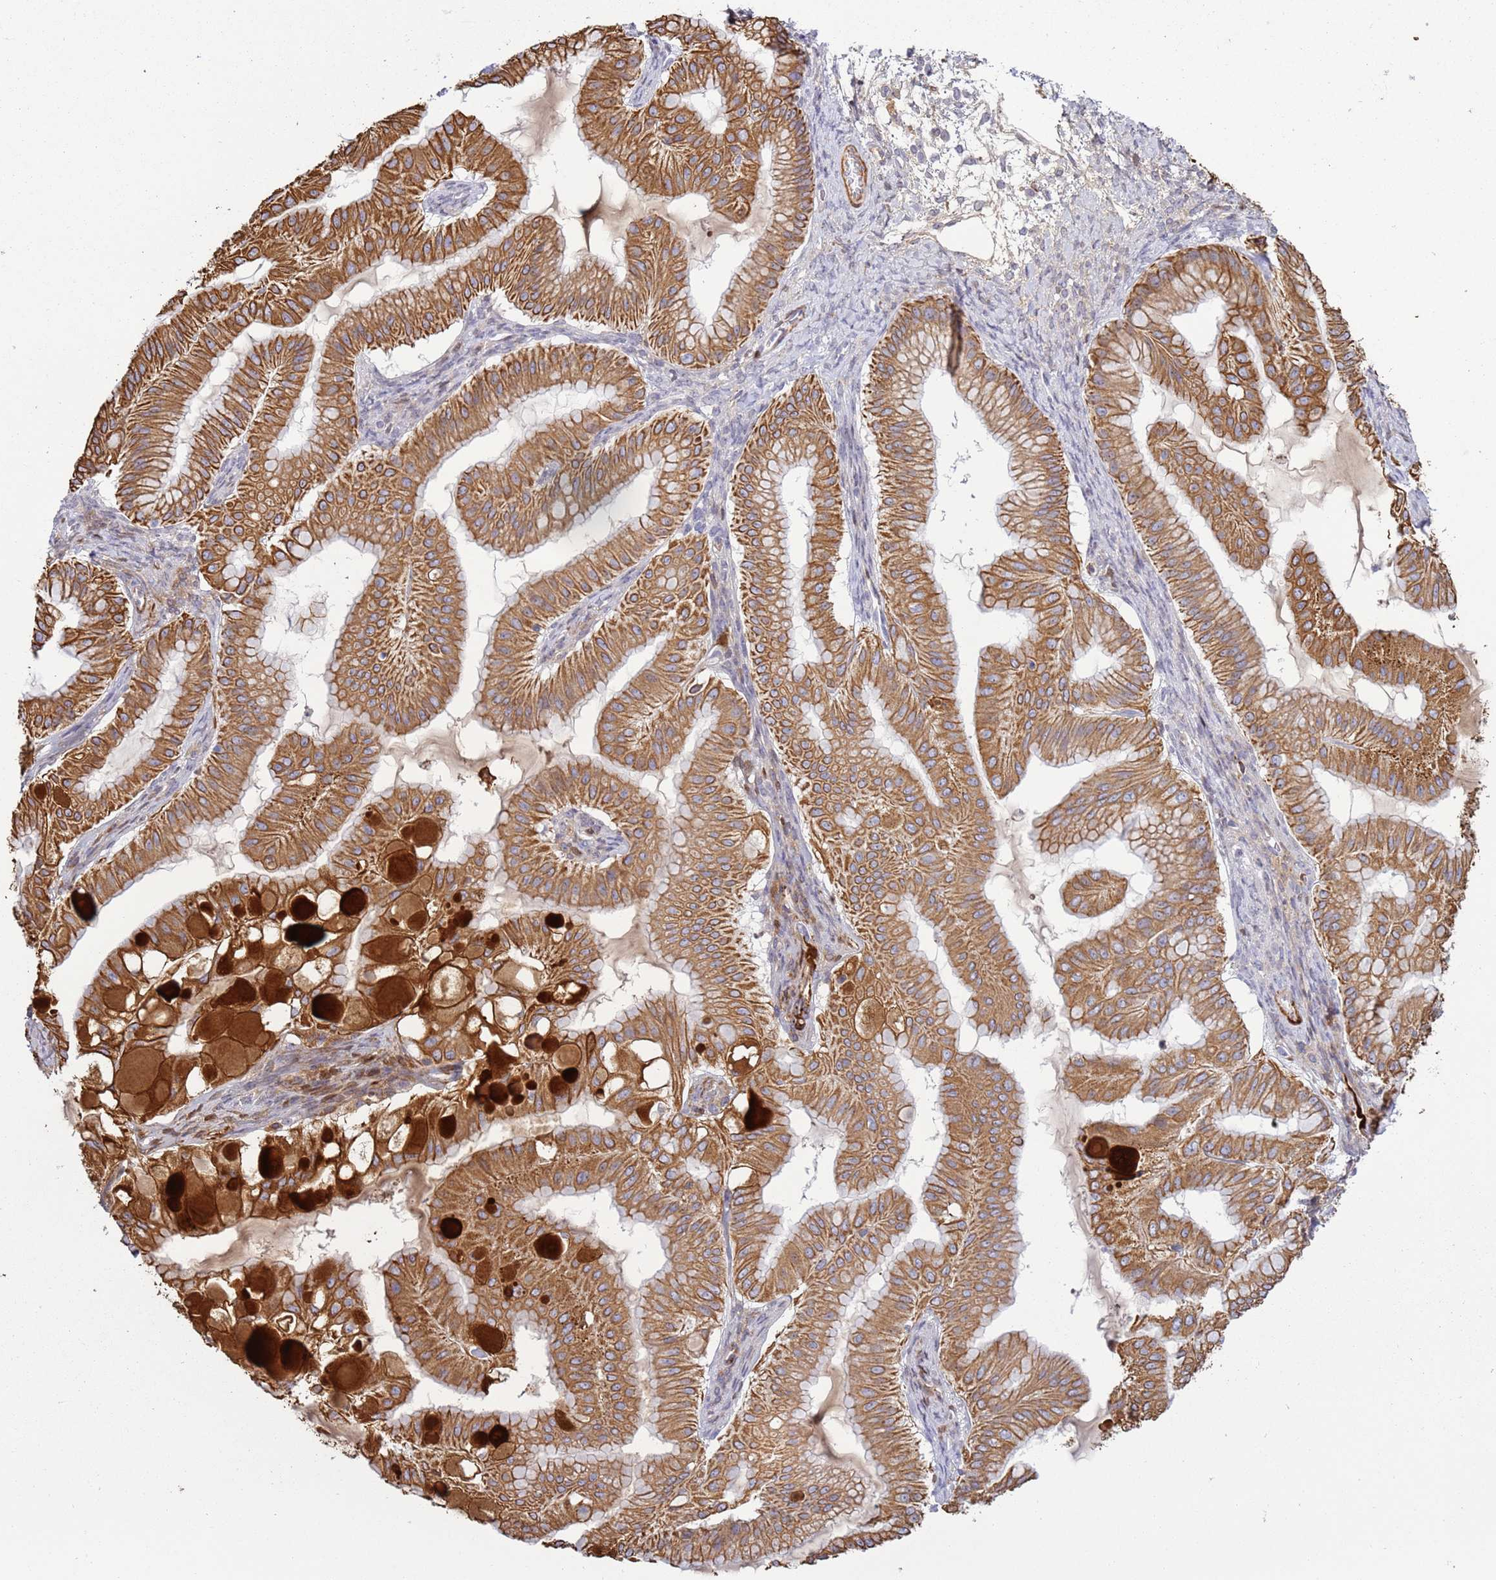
{"staining": {"intensity": "strong", "quantity": ">75%", "location": "cytoplasmic/membranous"}, "tissue": "ovarian cancer", "cell_type": "Tumor cells", "image_type": "cancer", "snomed": [{"axis": "morphology", "description": "Cystadenocarcinoma, mucinous, NOS"}, {"axis": "topography", "description": "Ovary"}], "caption": "Ovarian mucinous cystadenocarcinoma tissue displays strong cytoplasmic/membranous positivity in approximately >75% of tumor cells, visualized by immunohistochemistry. Using DAB (brown) and hematoxylin (blue) stains, captured at high magnification using brightfield microscopy.", "gene": "NPAP1", "patient": {"sex": "female", "age": 61}}